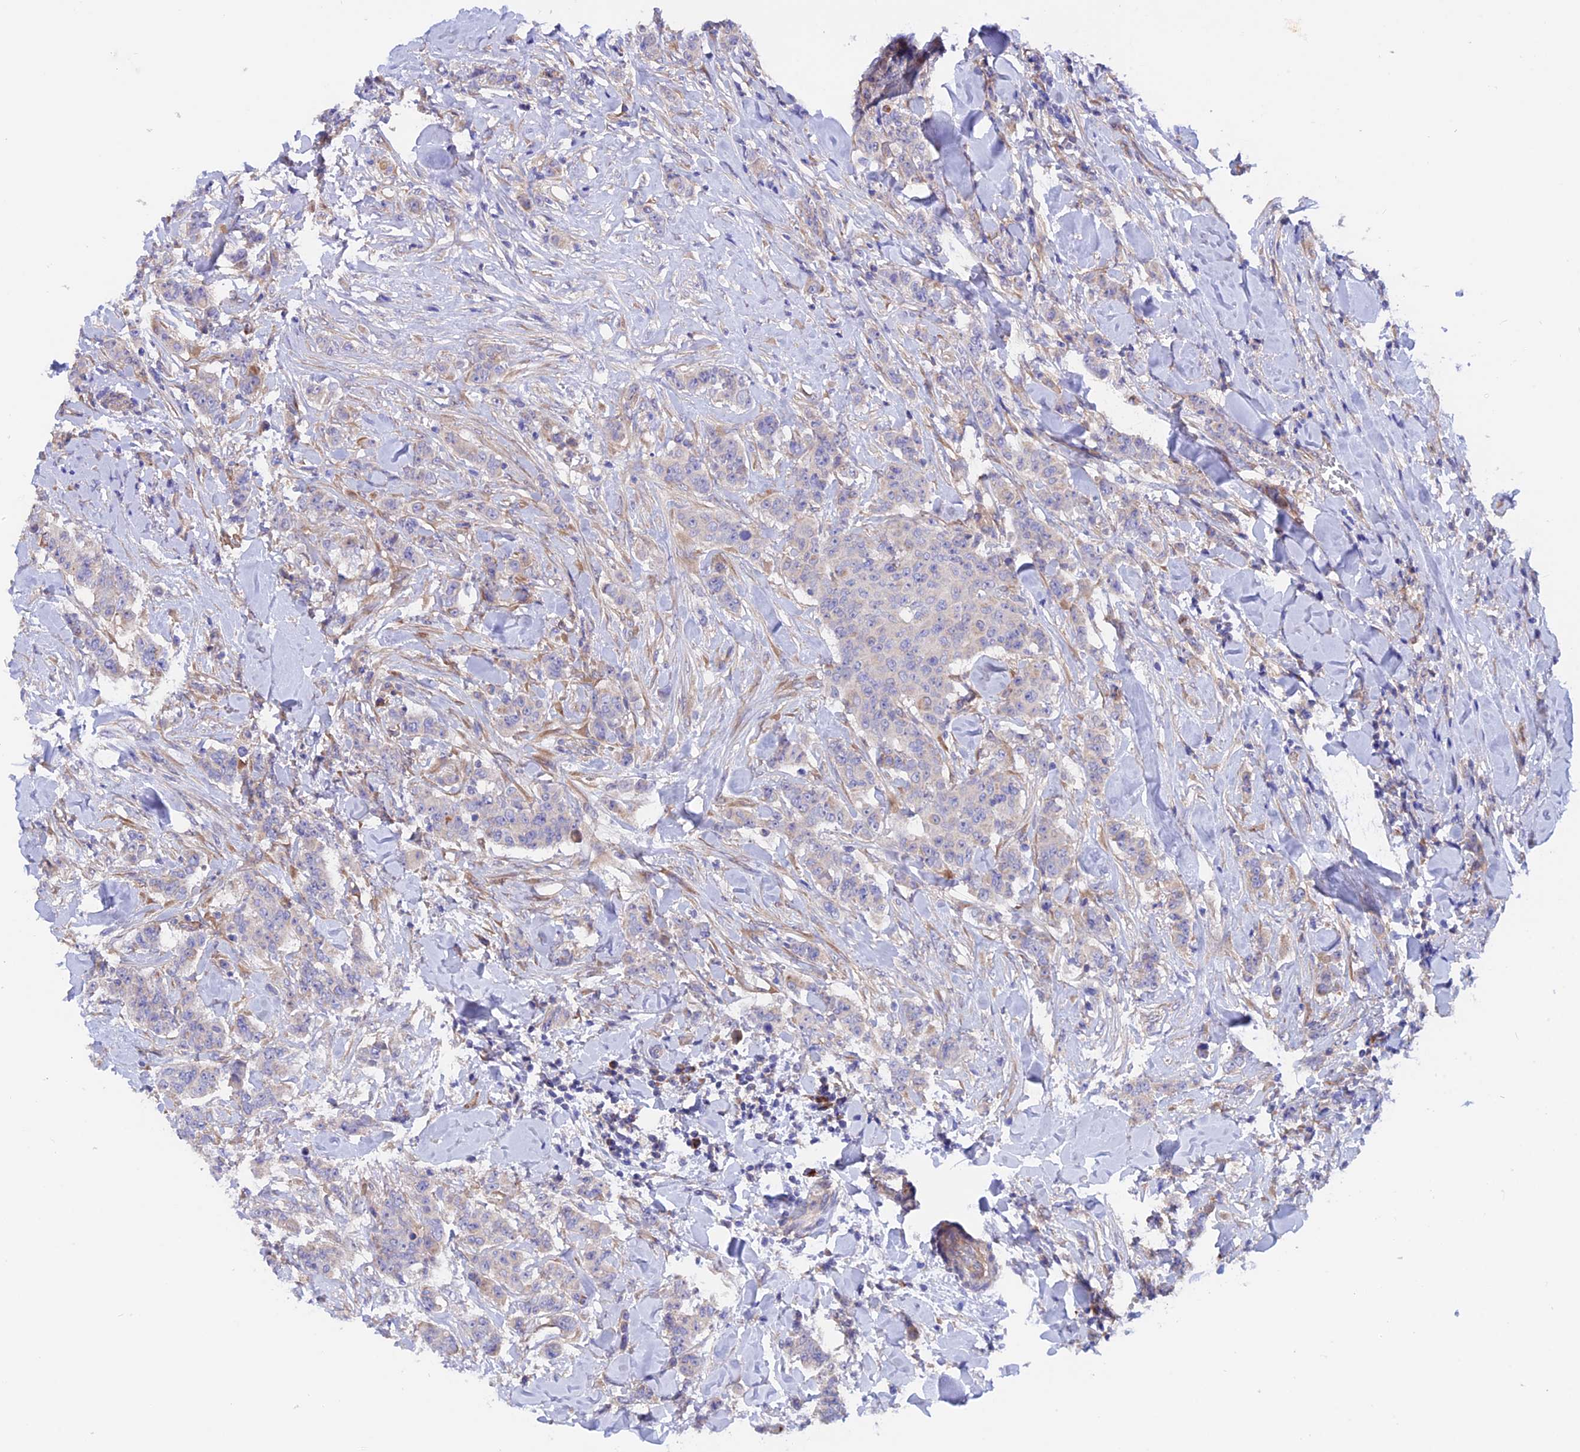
{"staining": {"intensity": "negative", "quantity": "none", "location": "none"}, "tissue": "breast cancer", "cell_type": "Tumor cells", "image_type": "cancer", "snomed": [{"axis": "morphology", "description": "Duct carcinoma"}, {"axis": "topography", "description": "Breast"}], "caption": "Photomicrograph shows no significant protein expression in tumor cells of infiltrating ductal carcinoma (breast). The staining is performed using DAB (3,3'-diaminobenzidine) brown chromogen with nuclei counter-stained in using hematoxylin.", "gene": "HYCC1", "patient": {"sex": "female", "age": 40}}